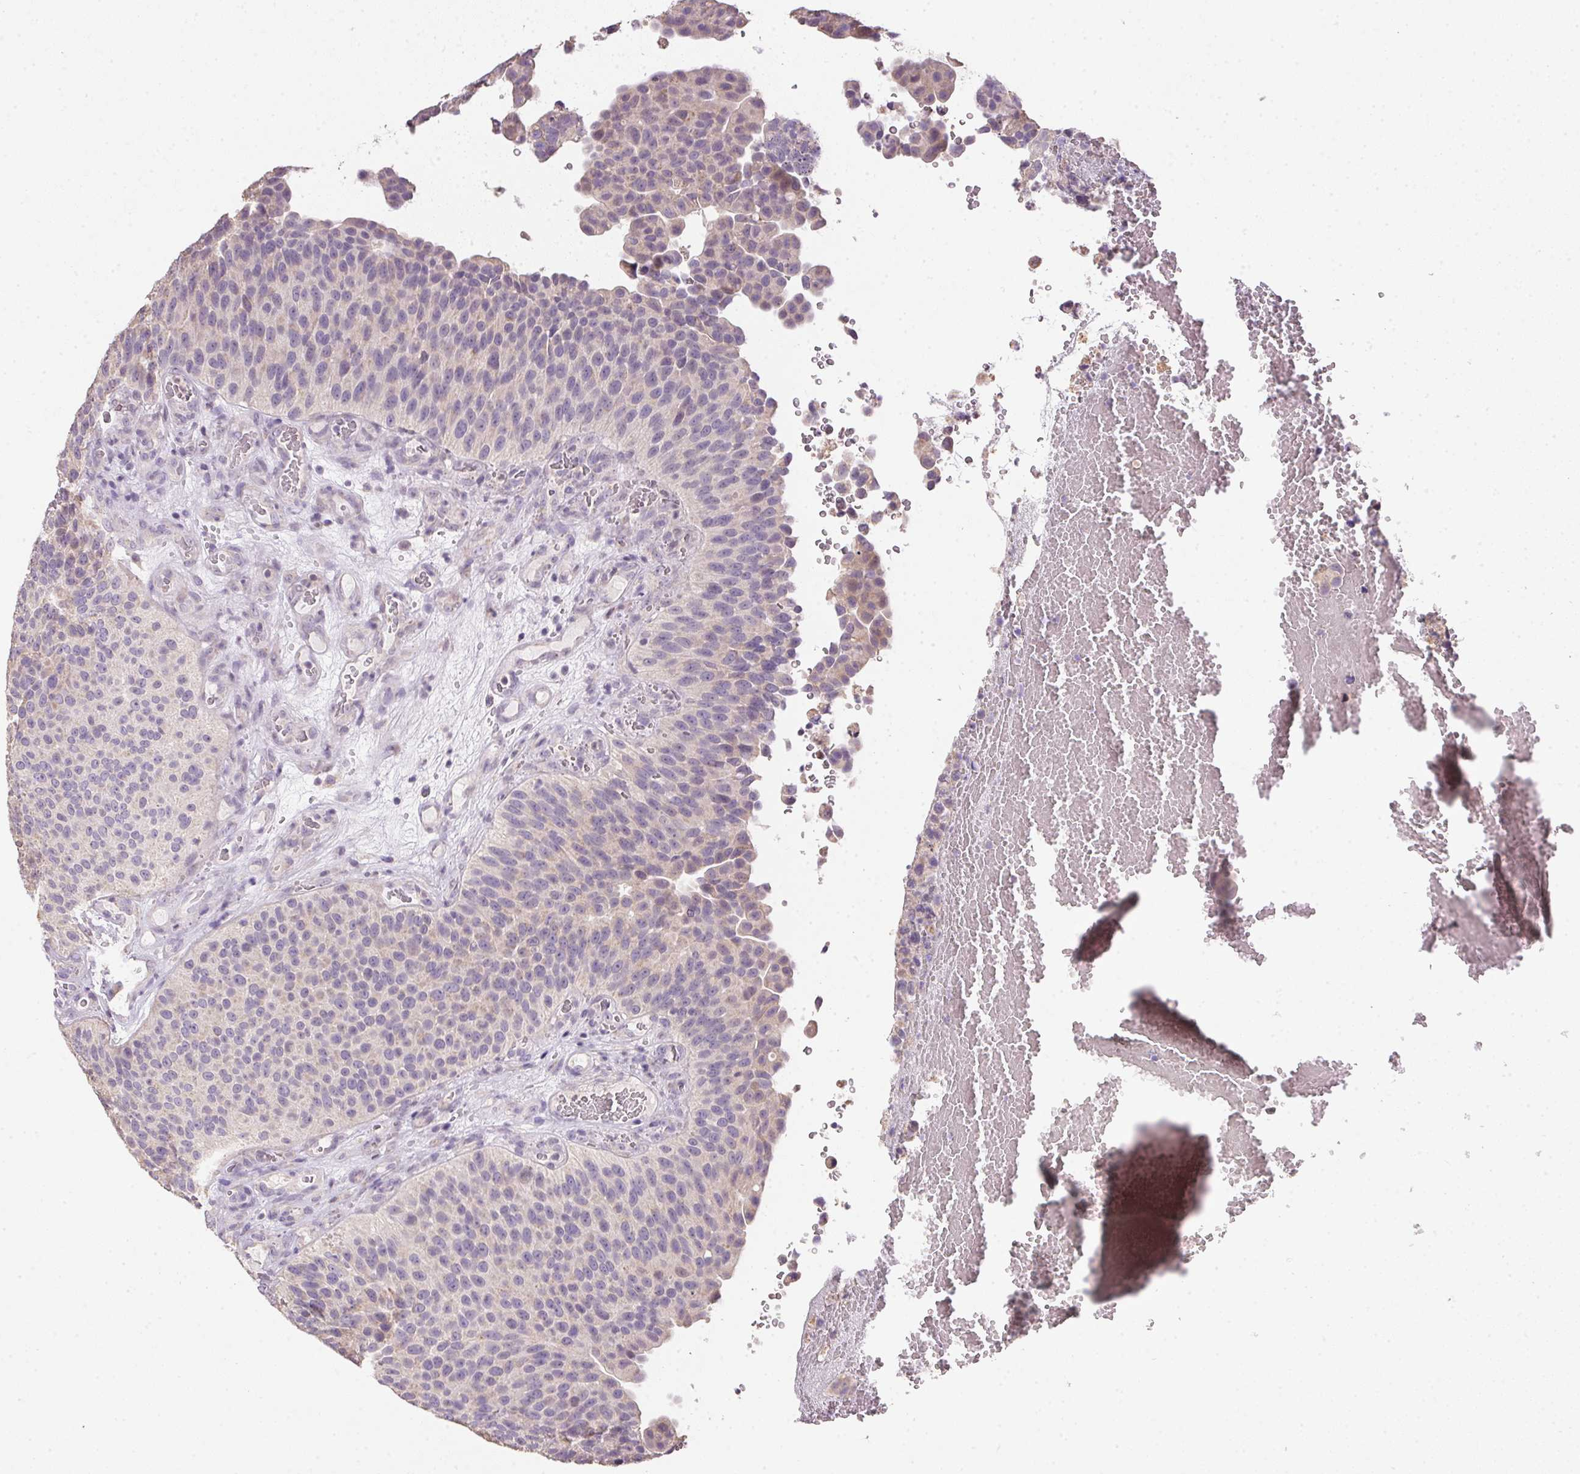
{"staining": {"intensity": "weak", "quantity": "<25%", "location": "cytoplasmic/membranous"}, "tissue": "urothelial cancer", "cell_type": "Tumor cells", "image_type": "cancer", "snomed": [{"axis": "morphology", "description": "Urothelial carcinoma, Low grade"}, {"axis": "topography", "description": "Urinary bladder"}], "caption": "Tumor cells show no significant protein positivity in urothelial carcinoma (low-grade).", "gene": "SPACA9", "patient": {"sex": "male", "age": 76}}